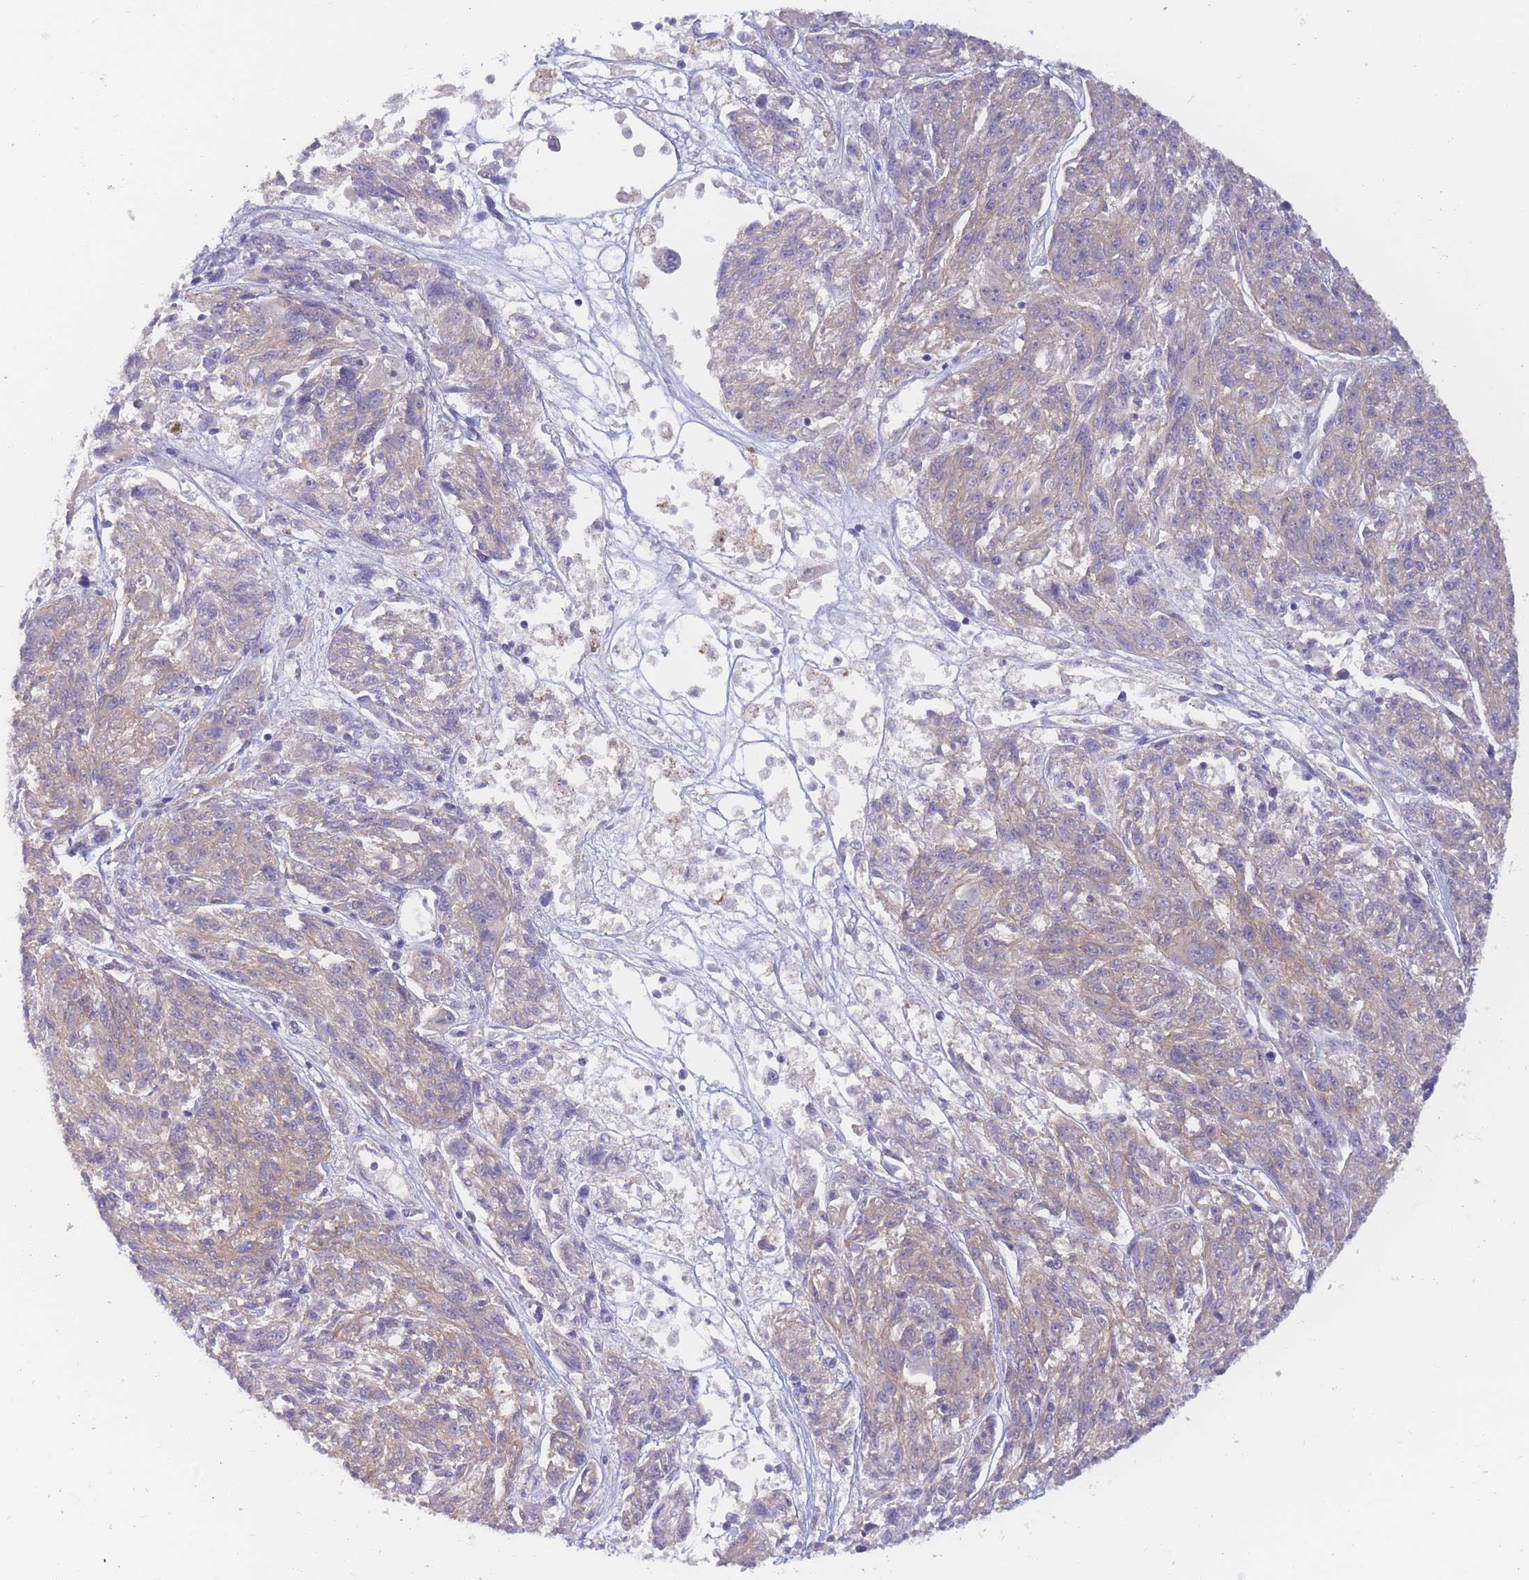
{"staining": {"intensity": "weak", "quantity": "25%-75%", "location": "cytoplasmic/membranous"}, "tissue": "melanoma", "cell_type": "Tumor cells", "image_type": "cancer", "snomed": [{"axis": "morphology", "description": "Malignant melanoma, NOS"}, {"axis": "topography", "description": "Skin"}], "caption": "Brown immunohistochemical staining in malignant melanoma shows weak cytoplasmic/membranous expression in about 25%-75% of tumor cells.", "gene": "APOL4", "patient": {"sex": "male", "age": 53}}